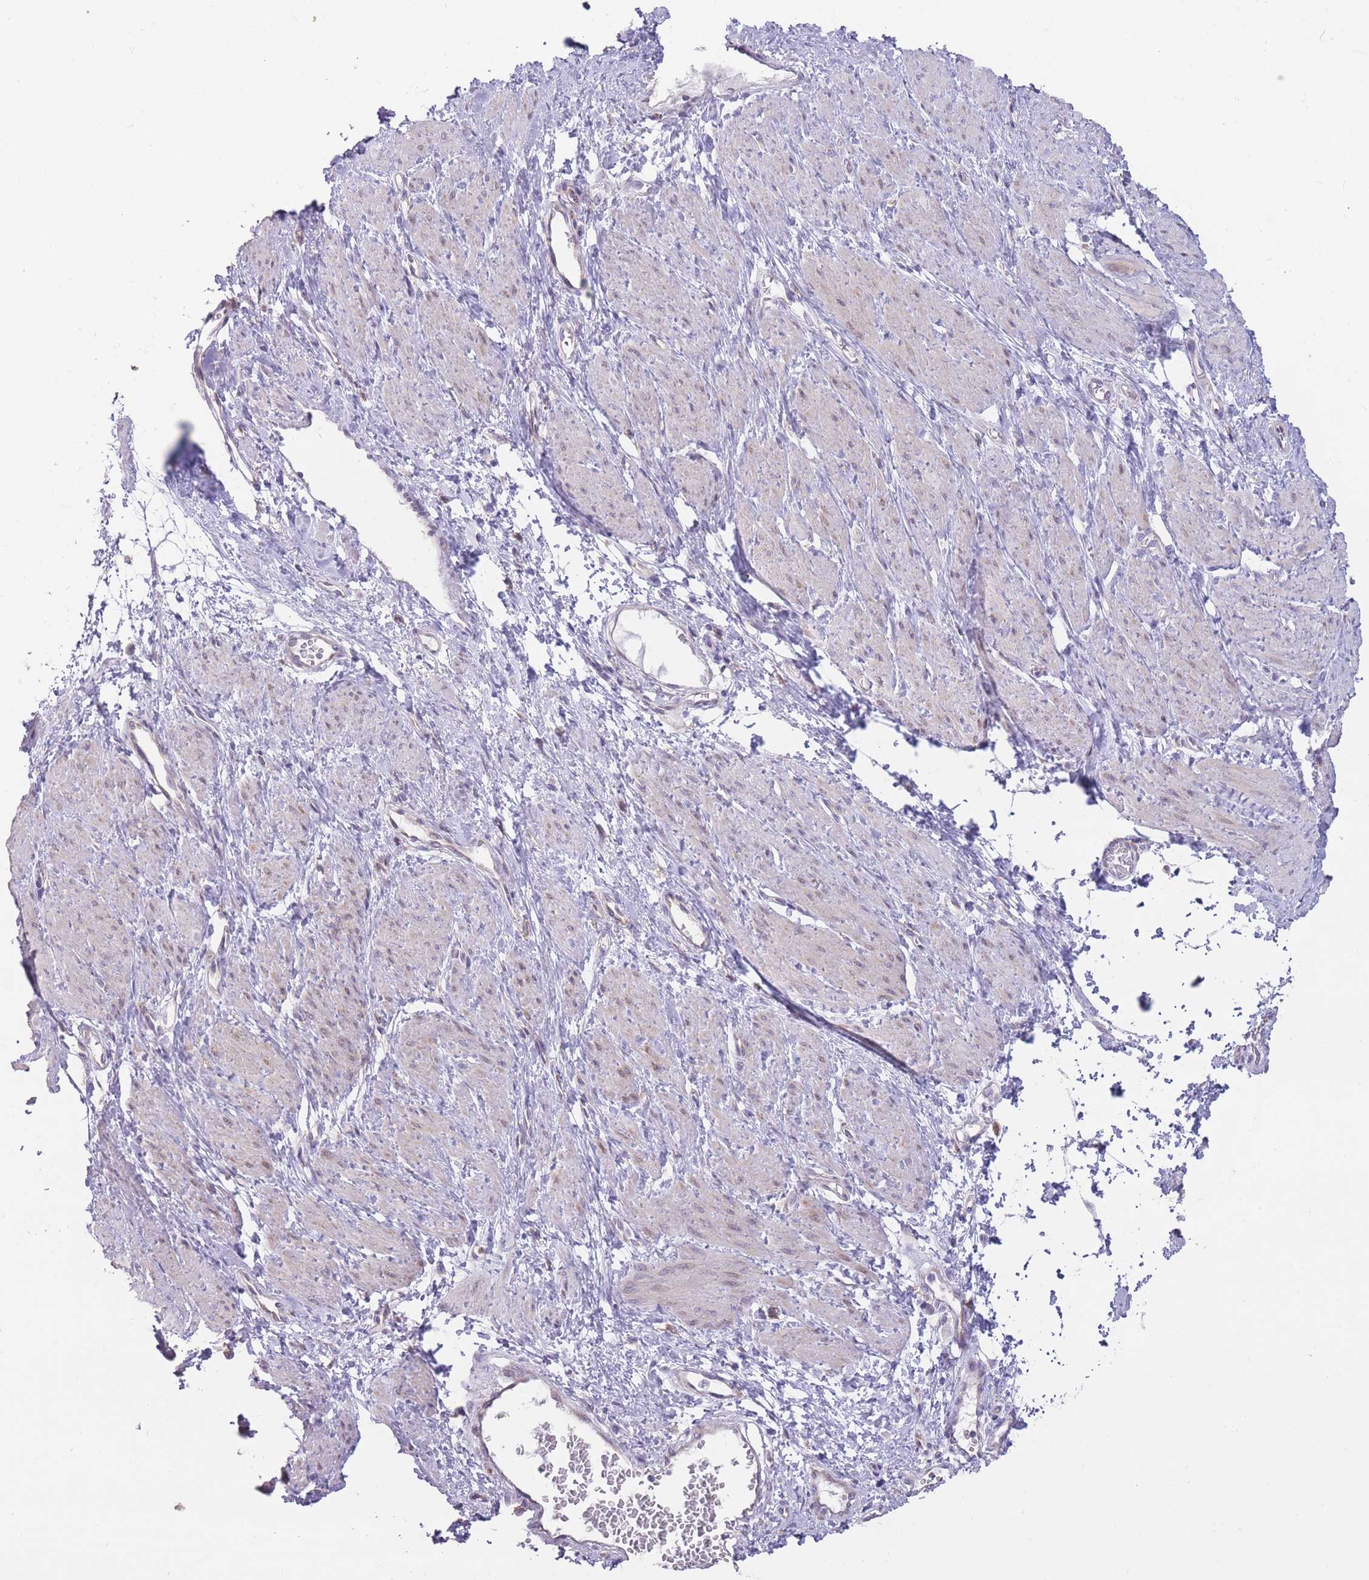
{"staining": {"intensity": "weak", "quantity": "<25%", "location": "cytoplasmic/membranous"}, "tissue": "smooth muscle", "cell_type": "Smooth muscle cells", "image_type": "normal", "snomed": [{"axis": "morphology", "description": "Normal tissue, NOS"}, {"axis": "topography", "description": "Smooth muscle"}, {"axis": "topography", "description": "Uterus"}], "caption": "High power microscopy micrograph of an immunohistochemistry (IHC) micrograph of unremarkable smooth muscle, revealing no significant staining in smooth muscle cells.", "gene": "TRAPPC5", "patient": {"sex": "female", "age": 39}}